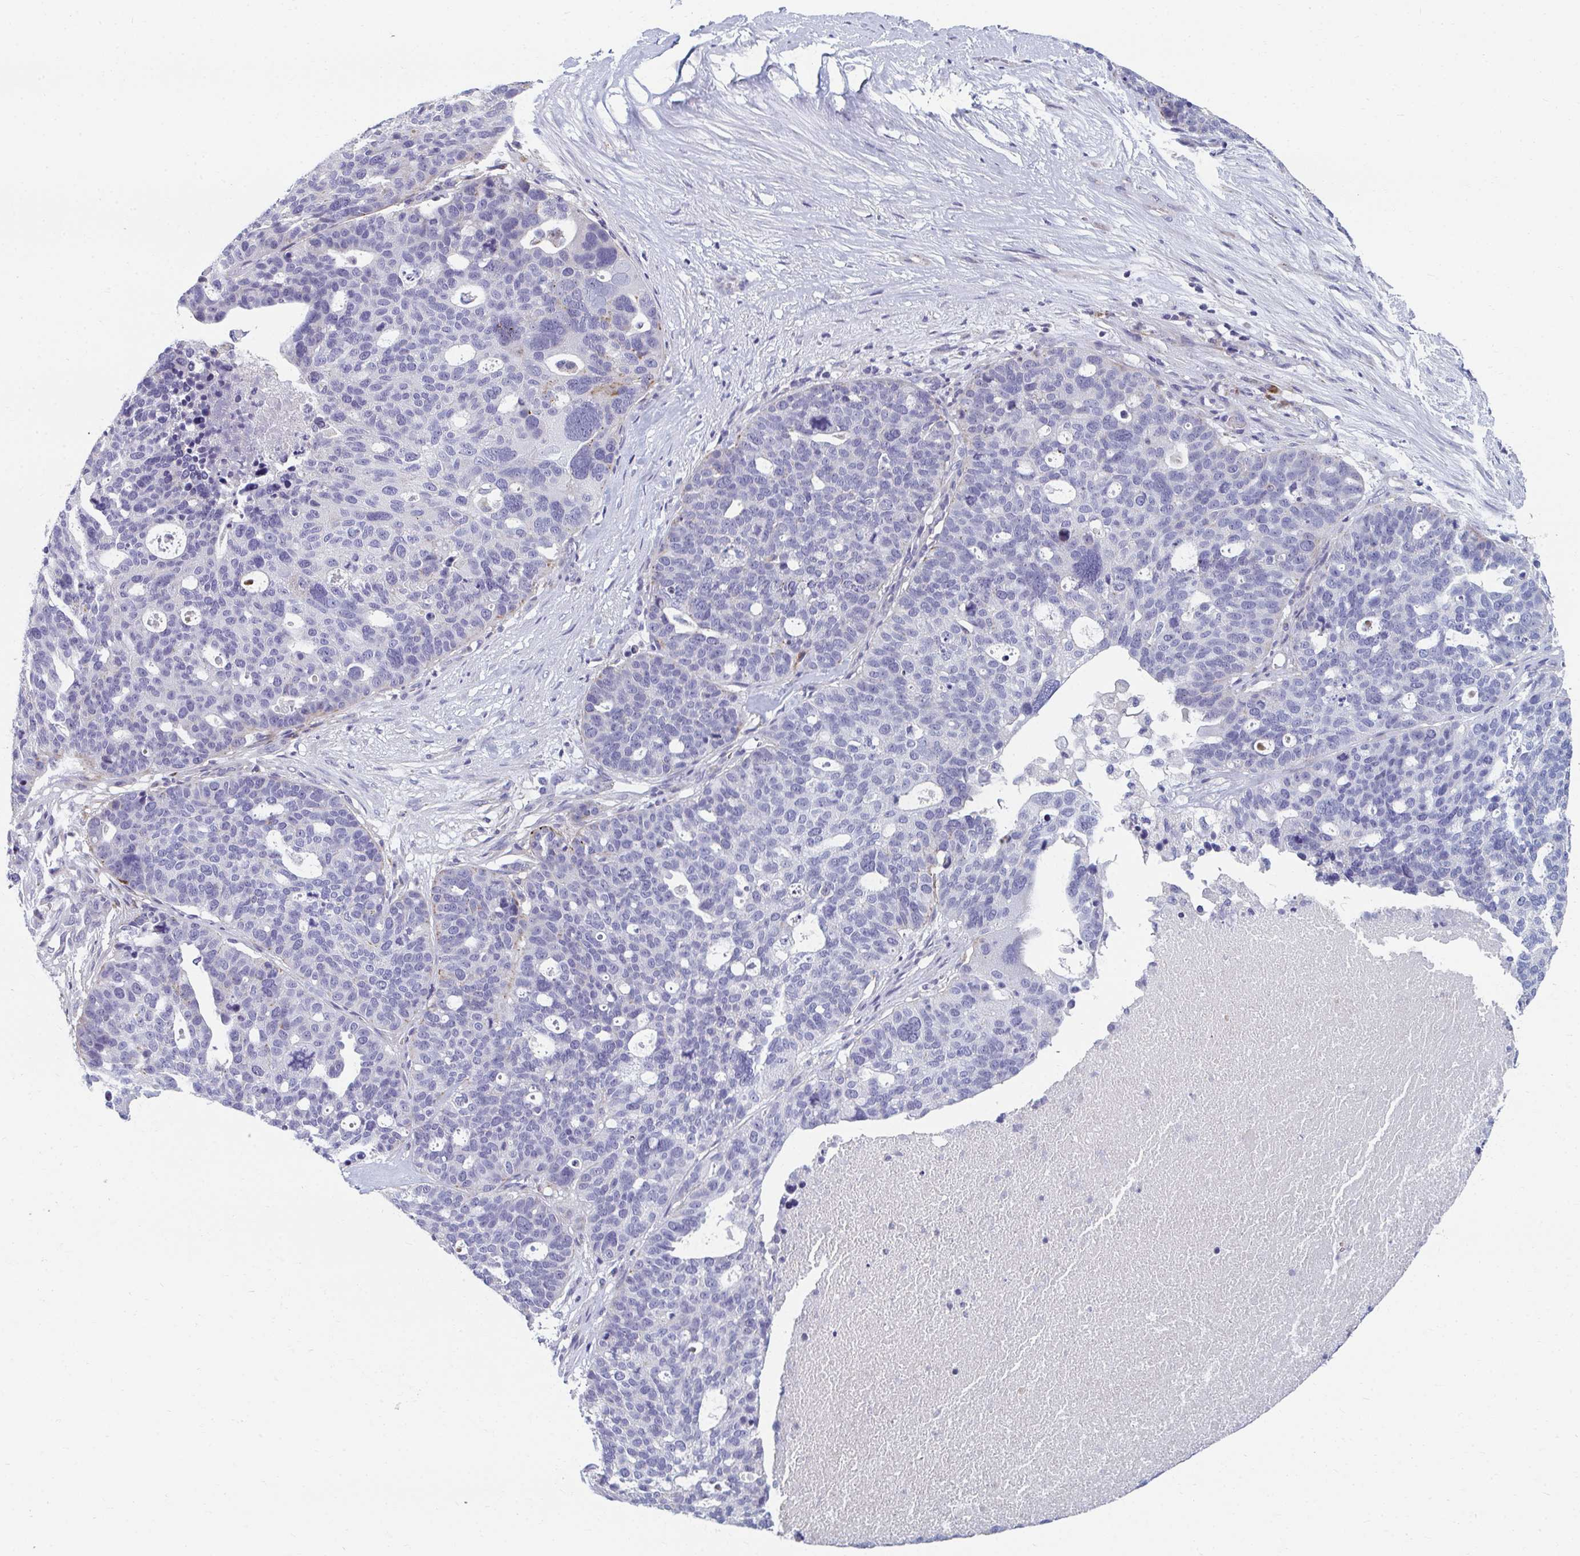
{"staining": {"intensity": "negative", "quantity": "none", "location": "none"}, "tissue": "ovarian cancer", "cell_type": "Tumor cells", "image_type": "cancer", "snomed": [{"axis": "morphology", "description": "Cystadenocarcinoma, serous, NOS"}, {"axis": "topography", "description": "Ovary"}], "caption": "Tumor cells are negative for brown protein staining in ovarian cancer.", "gene": "EIF1AD", "patient": {"sex": "female", "age": 59}}